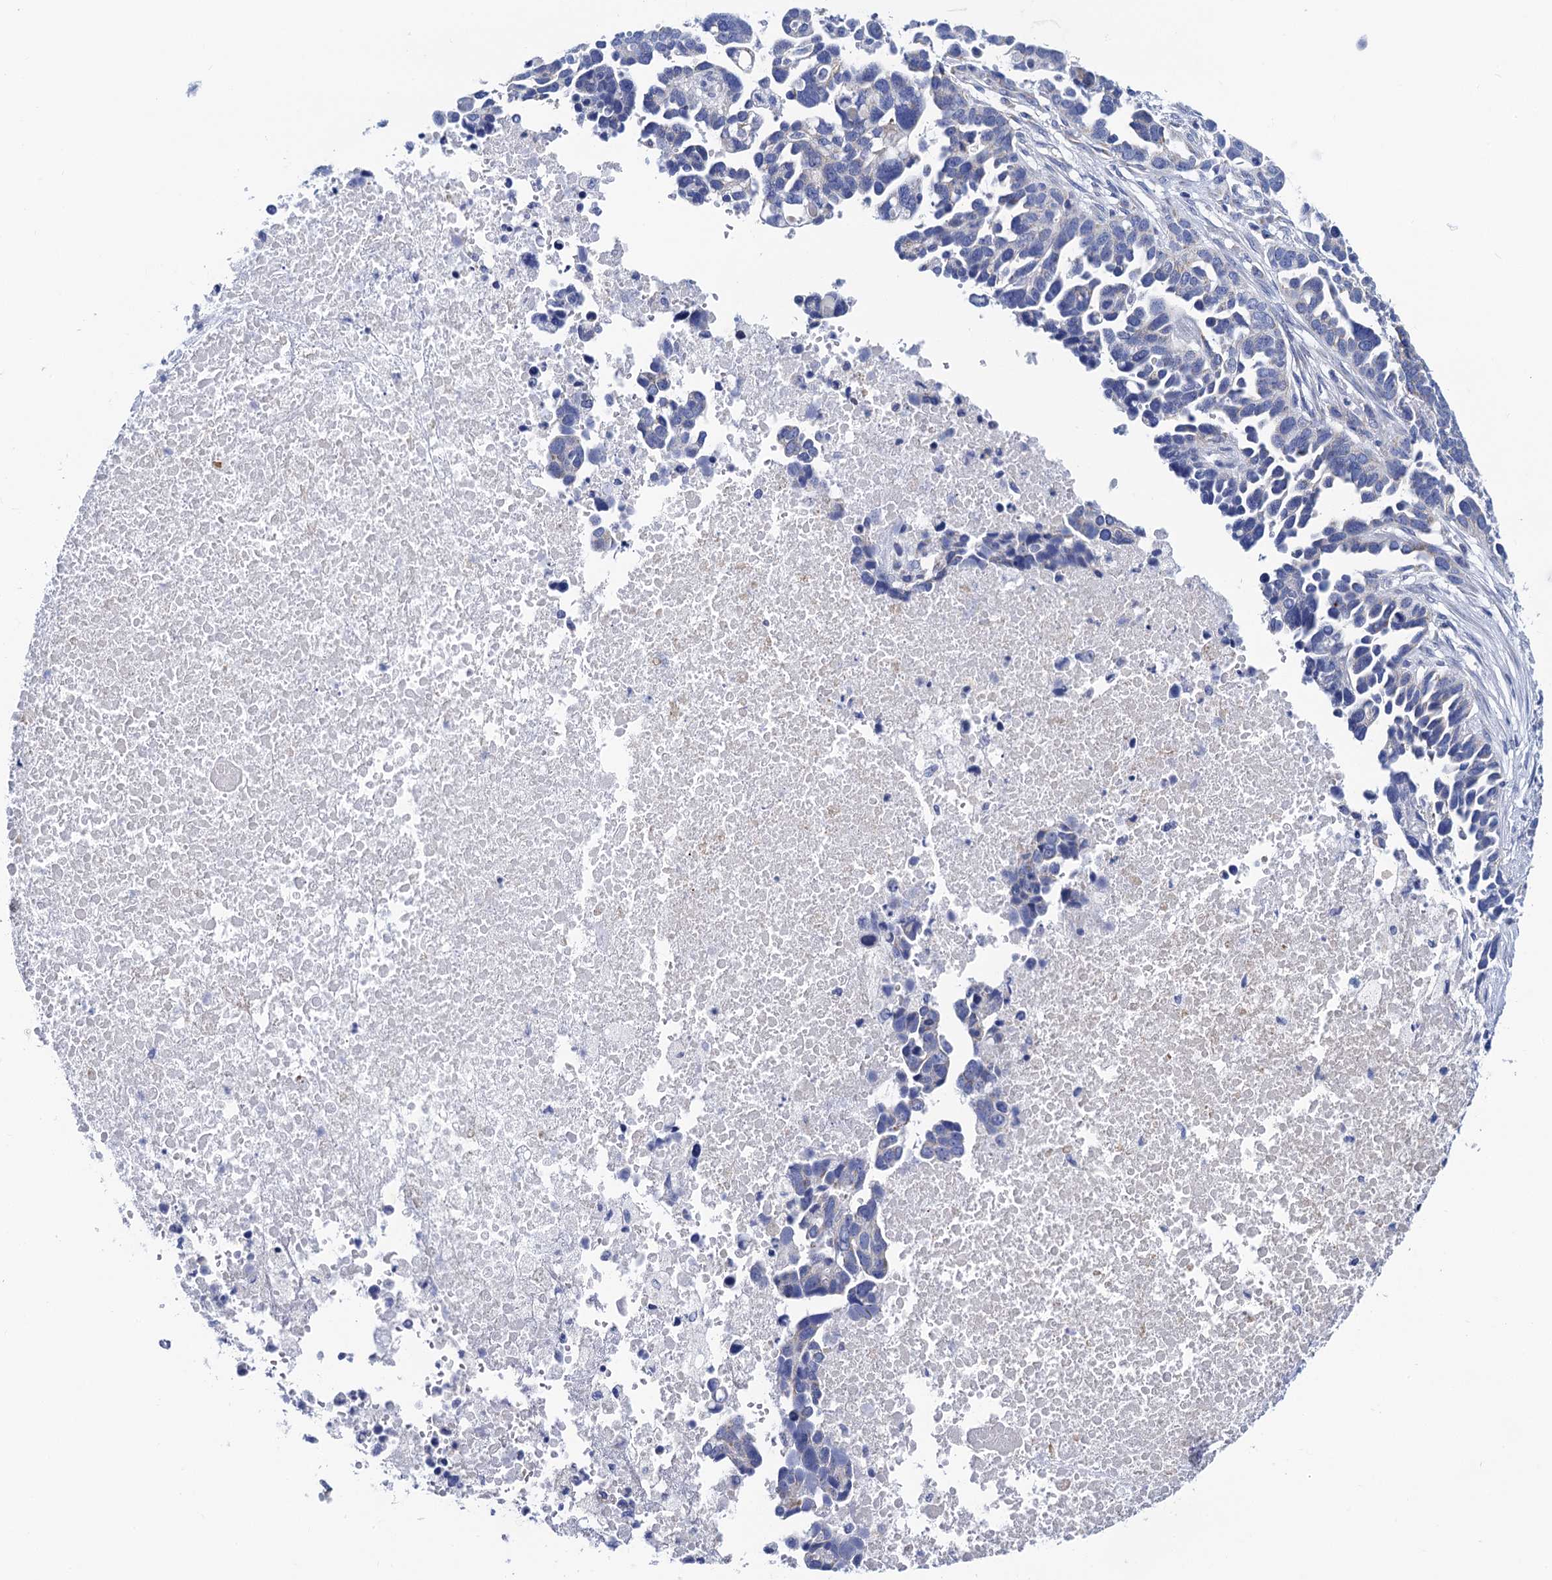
{"staining": {"intensity": "negative", "quantity": "none", "location": "none"}, "tissue": "ovarian cancer", "cell_type": "Tumor cells", "image_type": "cancer", "snomed": [{"axis": "morphology", "description": "Cystadenocarcinoma, serous, NOS"}, {"axis": "topography", "description": "Ovary"}], "caption": "Tumor cells are negative for protein expression in human serous cystadenocarcinoma (ovarian). (DAB (3,3'-diaminobenzidine) immunohistochemistry (IHC) visualized using brightfield microscopy, high magnification).", "gene": "ACADSB", "patient": {"sex": "female", "age": 54}}